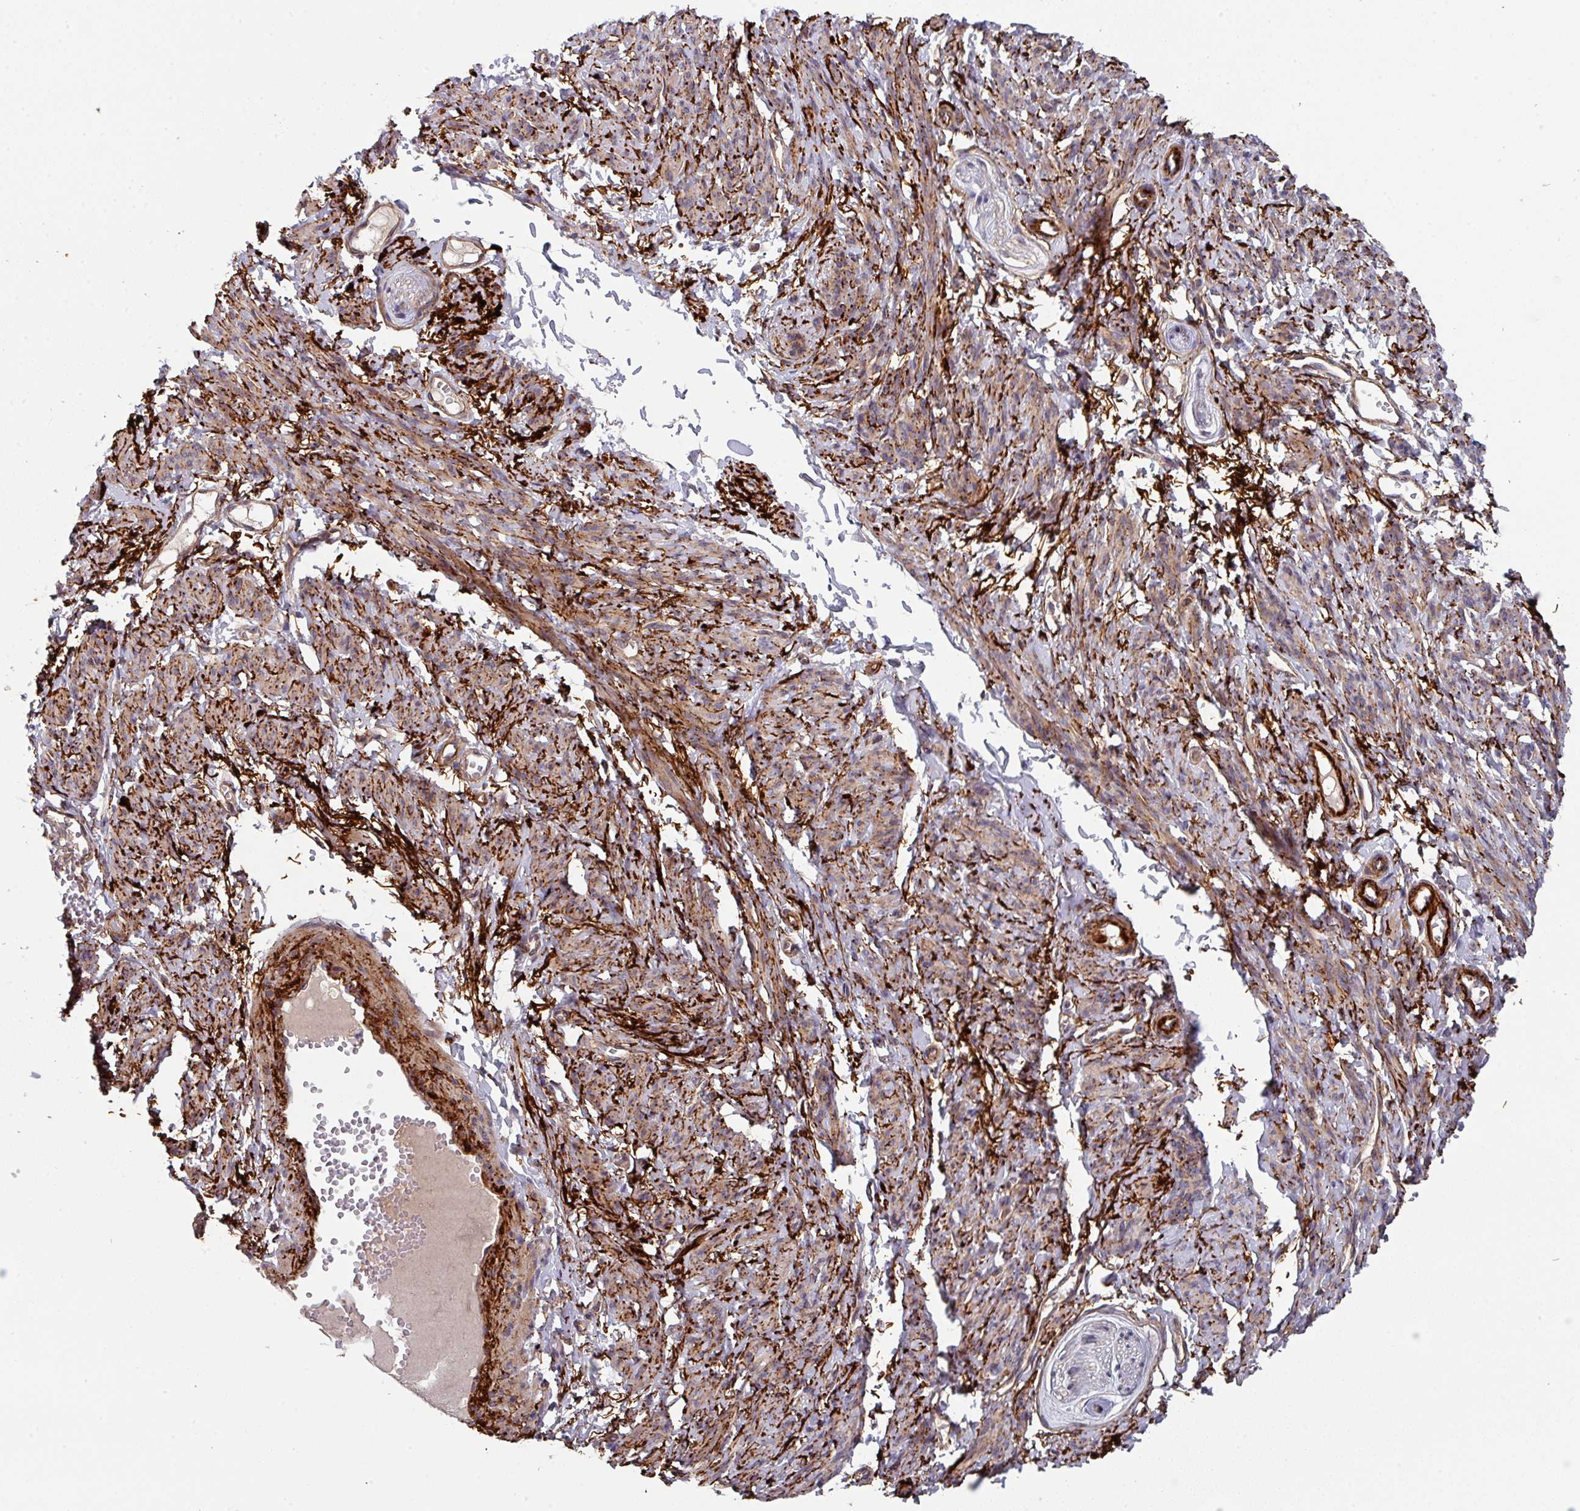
{"staining": {"intensity": "moderate", "quantity": ">75%", "location": "cytoplasmic/membranous"}, "tissue": "smooth muscle", "cell_type": "Smooth muscle cells", "image_type": "normal", "snomed": [{"axis": "morphology", "description": "Normal tissue, NOS"}, {"axis": "topography", "description": "Smooth muscle"}], "caption": "Immunohistochemical staining of benign smooth muscle displays moderate cytoplasmic/membranous protein expression in about >75% of smooth muscle cells.", "gene": "DCAF12L1", "patient": {"sex": "female", "age": 65}}